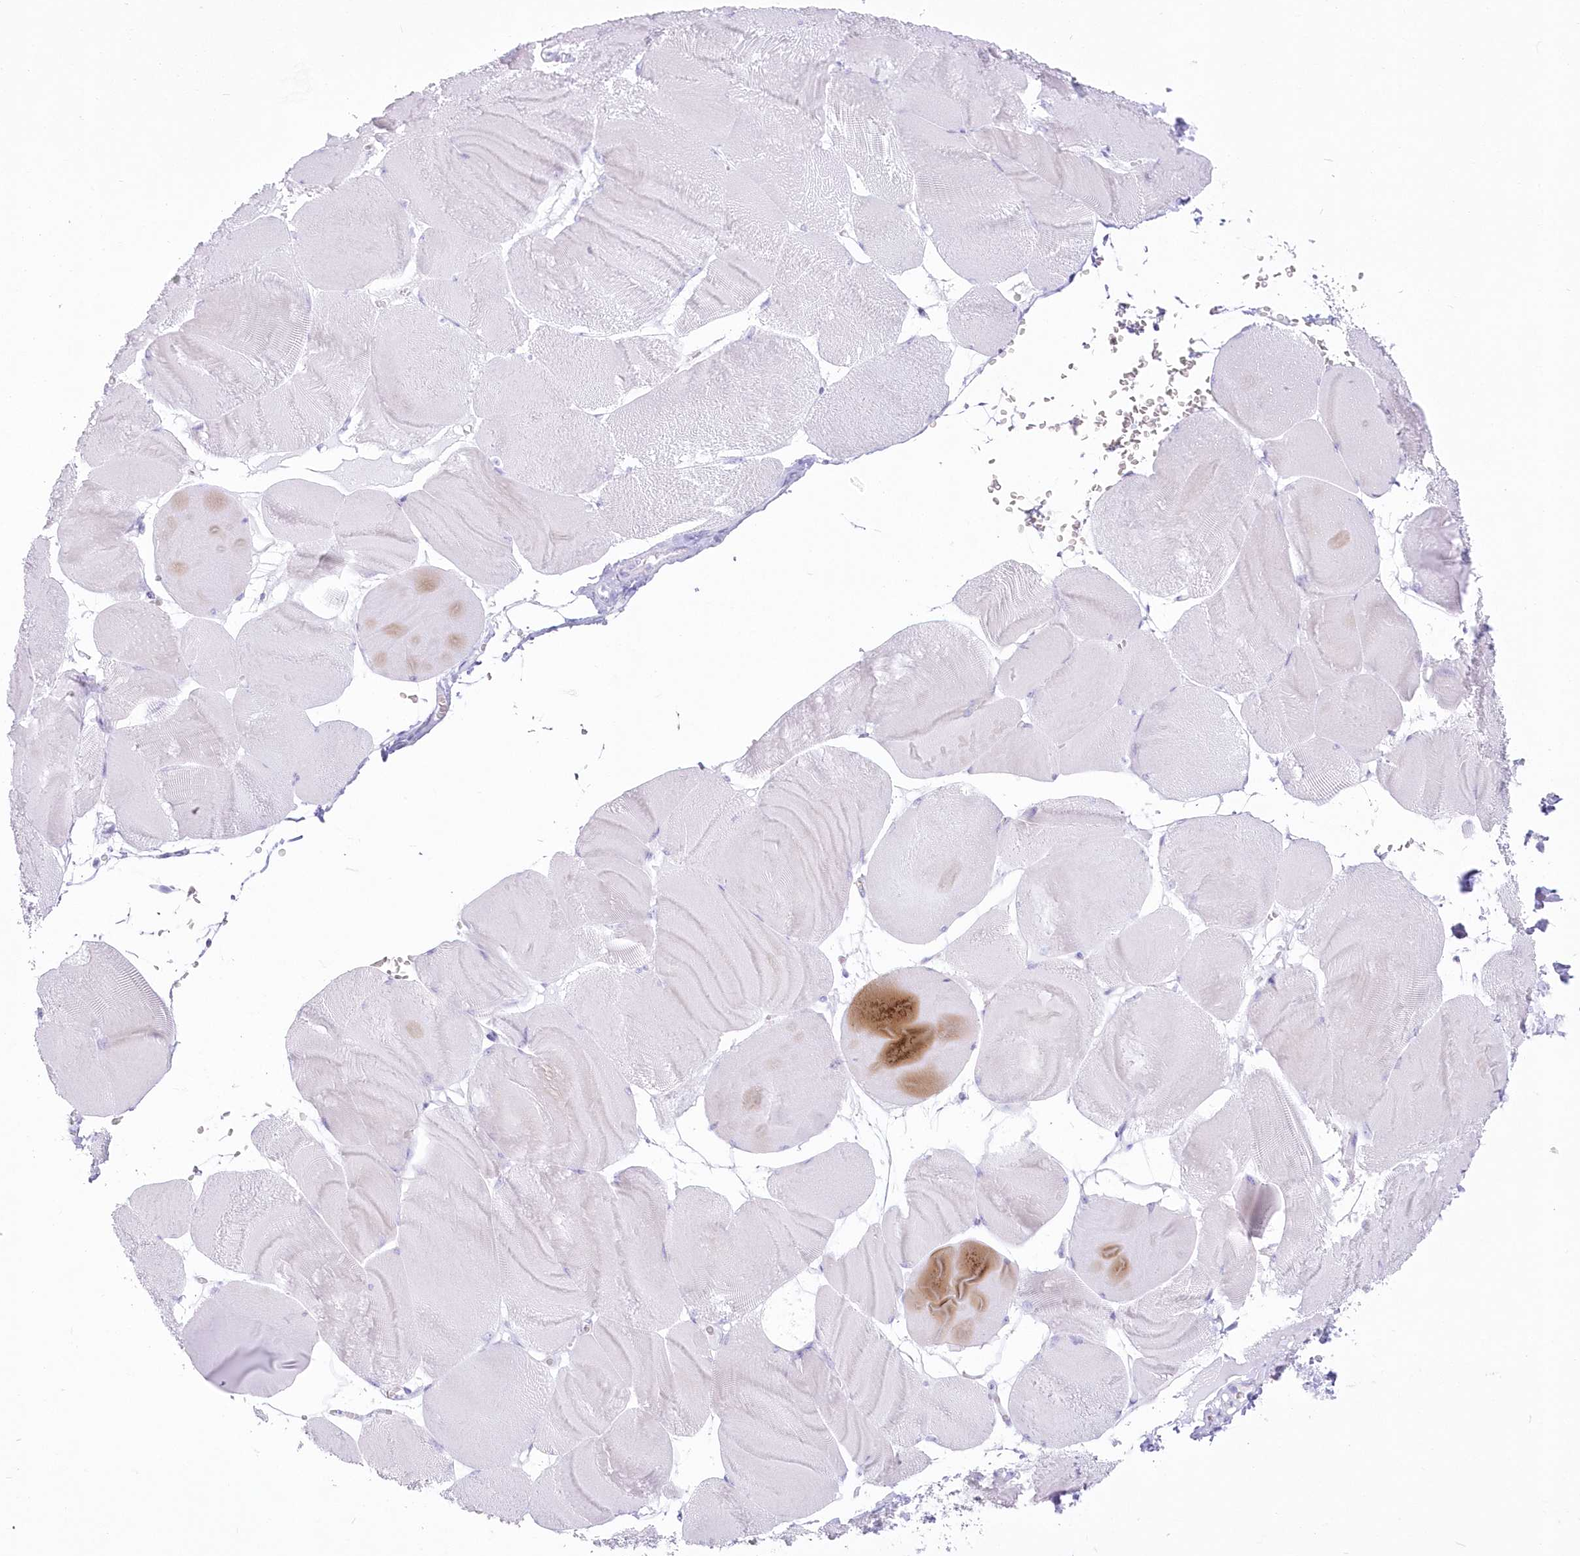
{"staining": {"intensity": "negative", "quantity": "none", "location": "none"}, "tissue": "skeletal muscle", "cell_type": "Myocytes", "image_type": "normal", "snomed": [{"axis": "morphology", "description": "Normal tissue, NOS"}, {"axis": "morphology", "description": "Basal cell carcinoma"}, {"axis": "topography", "description": "Skeletal muscle"}], "caption": "This is an immunohistochemistry histopathology image of normal human skeletal muscle. There is no positivity in myocytes.", "gene": "ZNF843", "patient": {"sex": "female", "age": 64}}